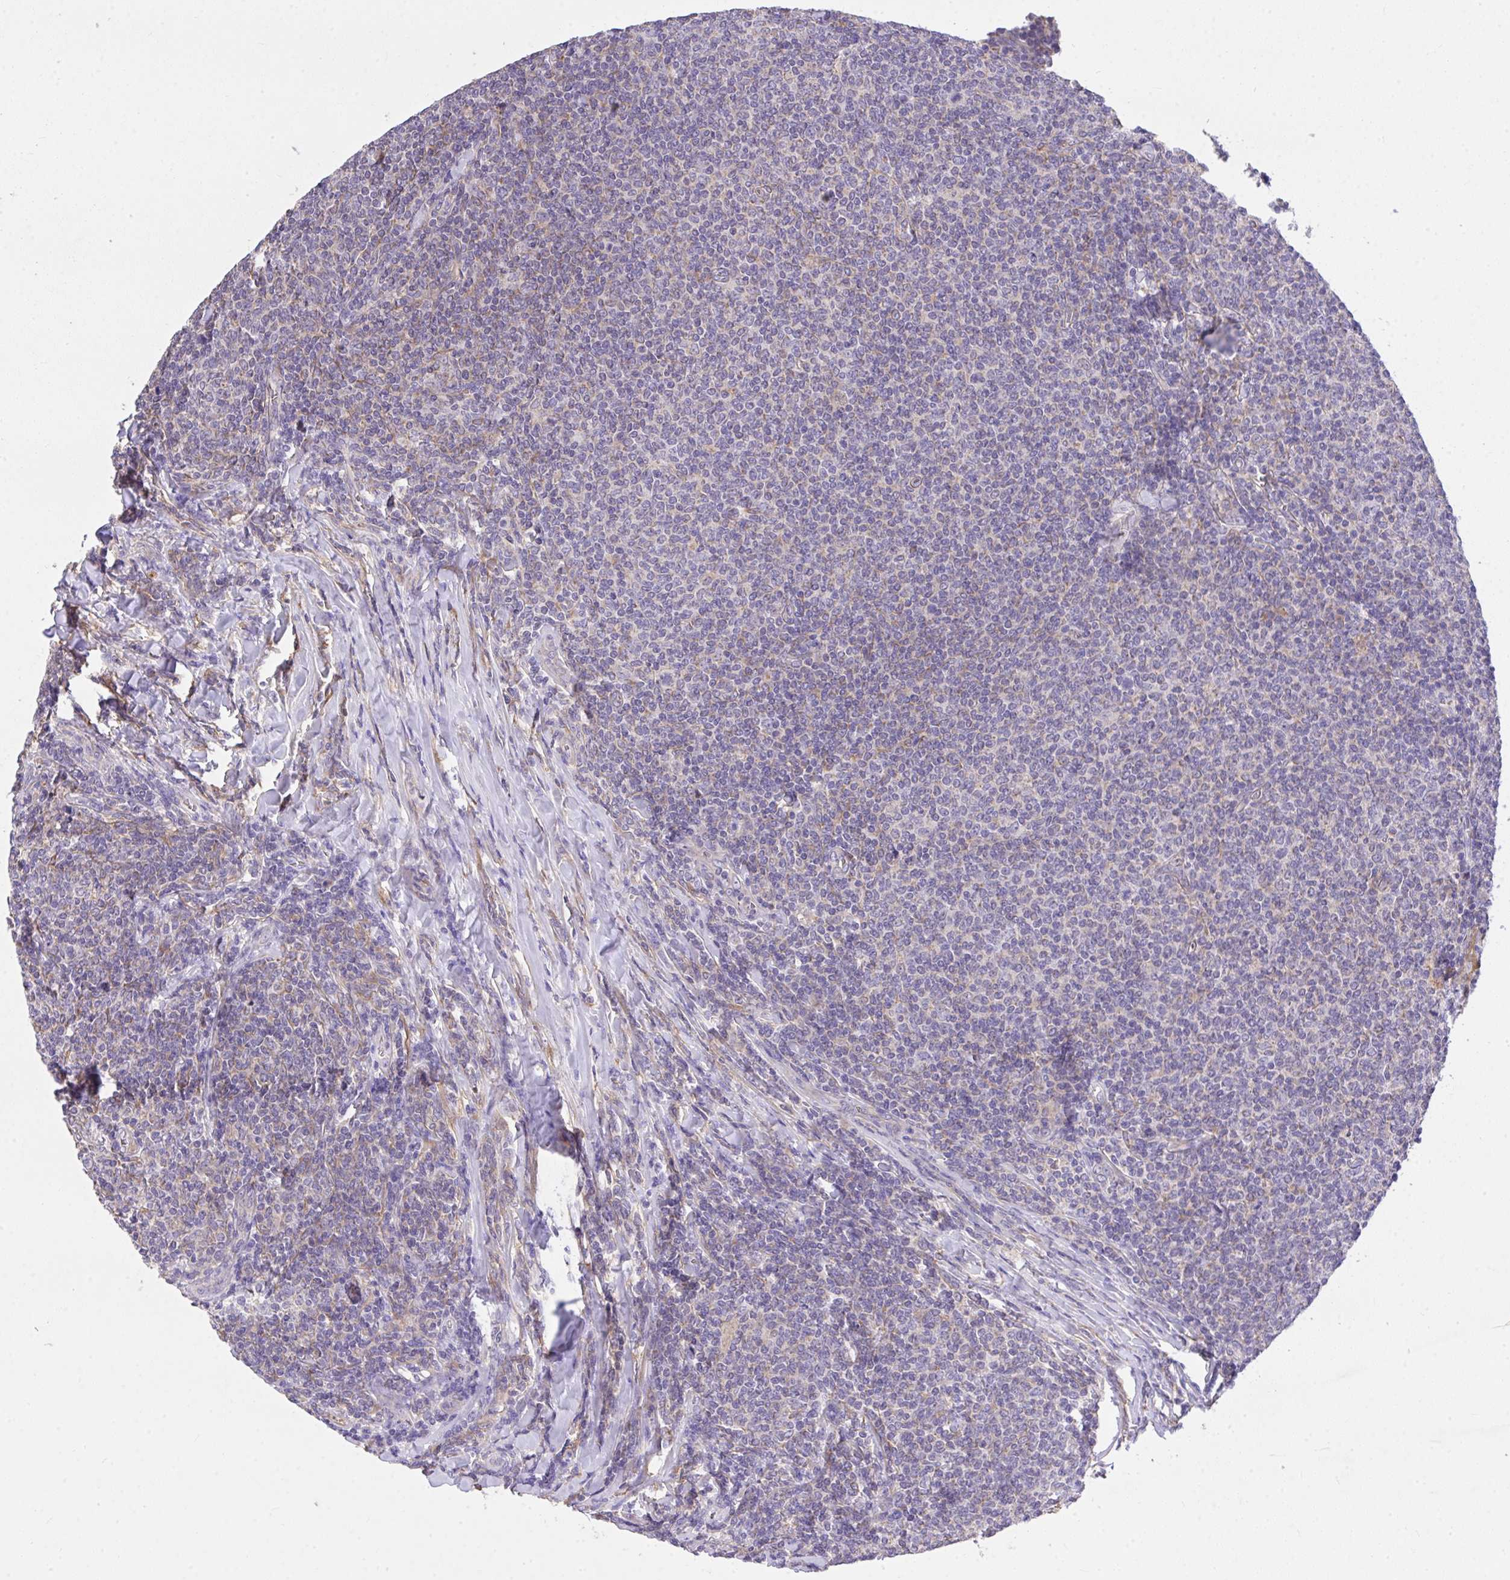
{"staining": {"intensity": "weak", "quantity": "25%-75%", "location": "cytoplasmic/membranous"}, "tissue": "lymphoma", "cell_type": "Tumor cells", "image_type": "cancer", "snomed": [{"axis": "morphology", "description": "Malignant lymphoma, non-Hodgkin's type, Low grade"}, {"axis": "topography", "description": "Lymph node"}], "caption": "About 25%-75% of tumor cells in human lymphoma reveal weak cytoplasmic/membranous protein positivity as visualized by brown immunohistochemical staining.", "gene": "MPC2", "patient": {"sex": "male", "age": 52}}